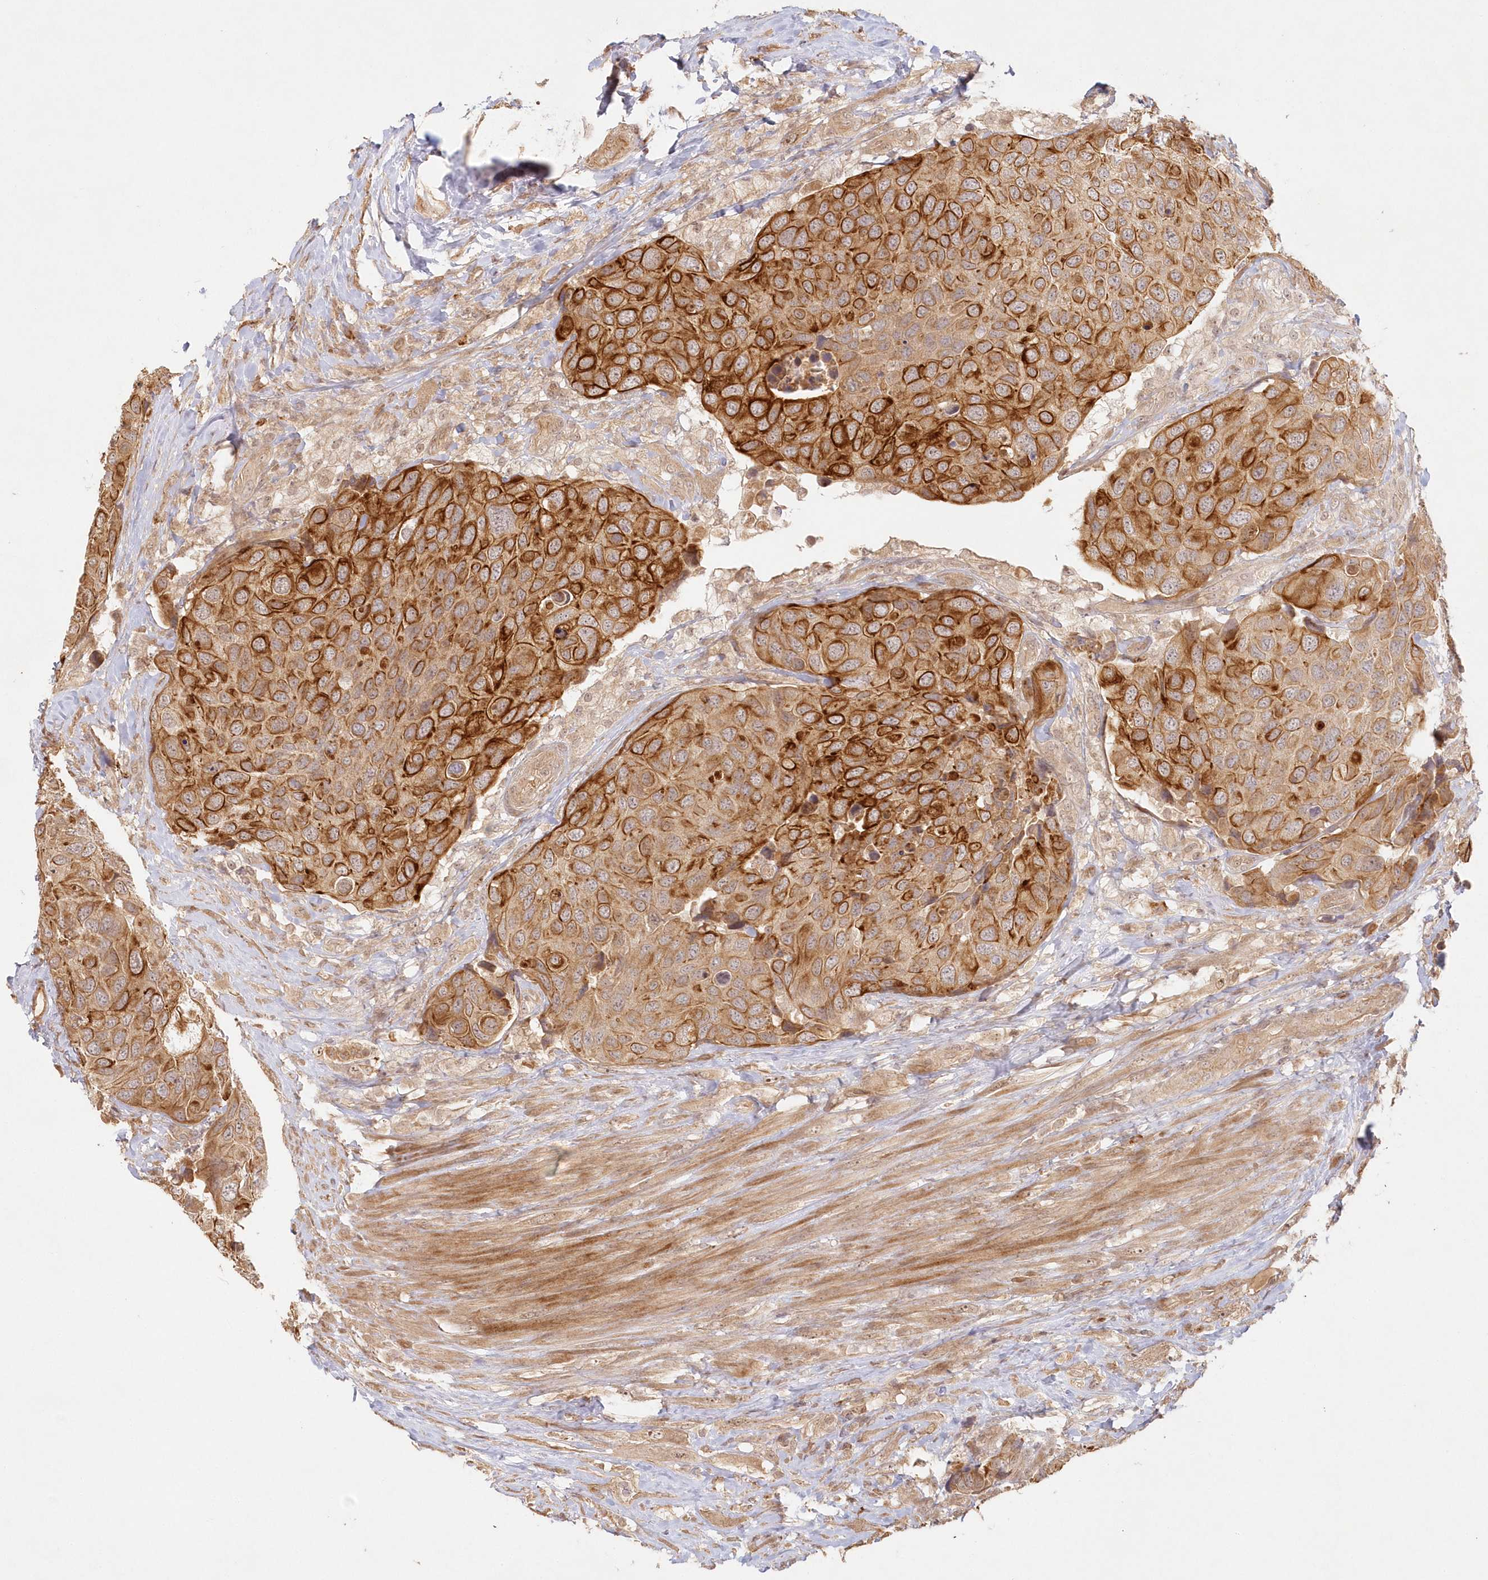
{"staining": {"intensity": "strong", "quantity": ">75%", "location": "cytoplasmic/membranous"}, "tissue": "urothelial cancer", "cell_type": "Tumor cells", "image_type": "cancer", "snomed": [{"axis": "morphology", "description": "Urothelial carcinoma, High grade"}, {"axis": "topography", "description": "Urinary bladder"}], "caption": "A micrograph of urothelial carcinoma (high-grade) stained for a protein displays strong cytoplasmic/membranous brown staining in tumor cells. (IHC, brightfield microscopy, high magnification).", "gene": "KIAA0232", "patient": {"sex": "male", "age": 74}}